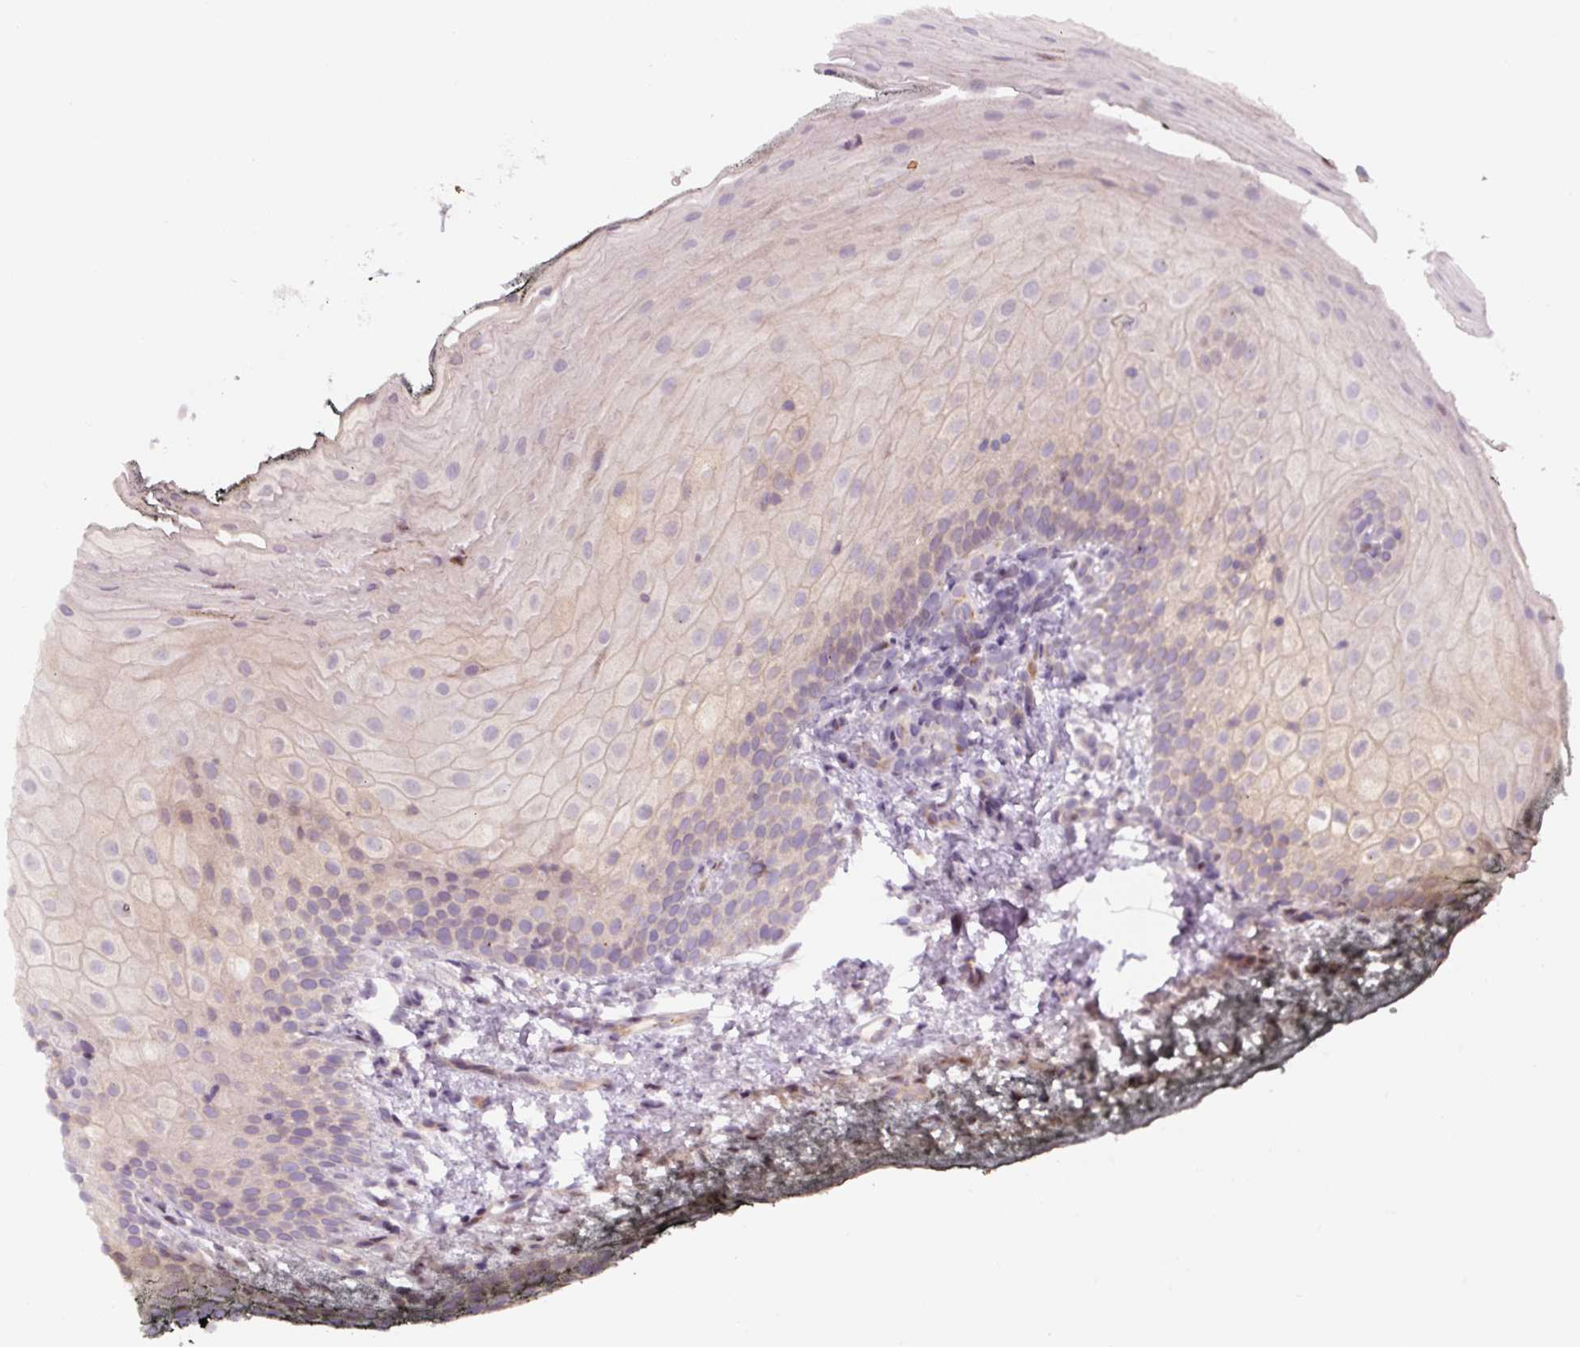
{"staining": {"intensity": "moderate", "quantity": "25%-75%", "location": "cytoplasmic/membranous"}, "tissue": "oral mucosa", "cell_type": "Squamous epithelial cells", "image_type": "normal", "snomed": [{"axis": "morphology", "description": "Normal tissue, NOS"}, {"axis": "topography", "description": "Oral tissue"}], "caption": "Immunohistochemistry (IHC) staining of benign oral mucosa, which shows medium levels of moderate cytoplasmic/membranous expression in about 25%-75% of squamous epithelial cells indicating moderate cytoplasmic/membranous protein positivity. The staining was performed using DAB (3,3'-diaminobenzidine) (brown) for protein detection and nuclei were counterstained in hematoxylin (blue).", "gene": "YIF1B", "patient": {"sex": "male", "age": 75}}